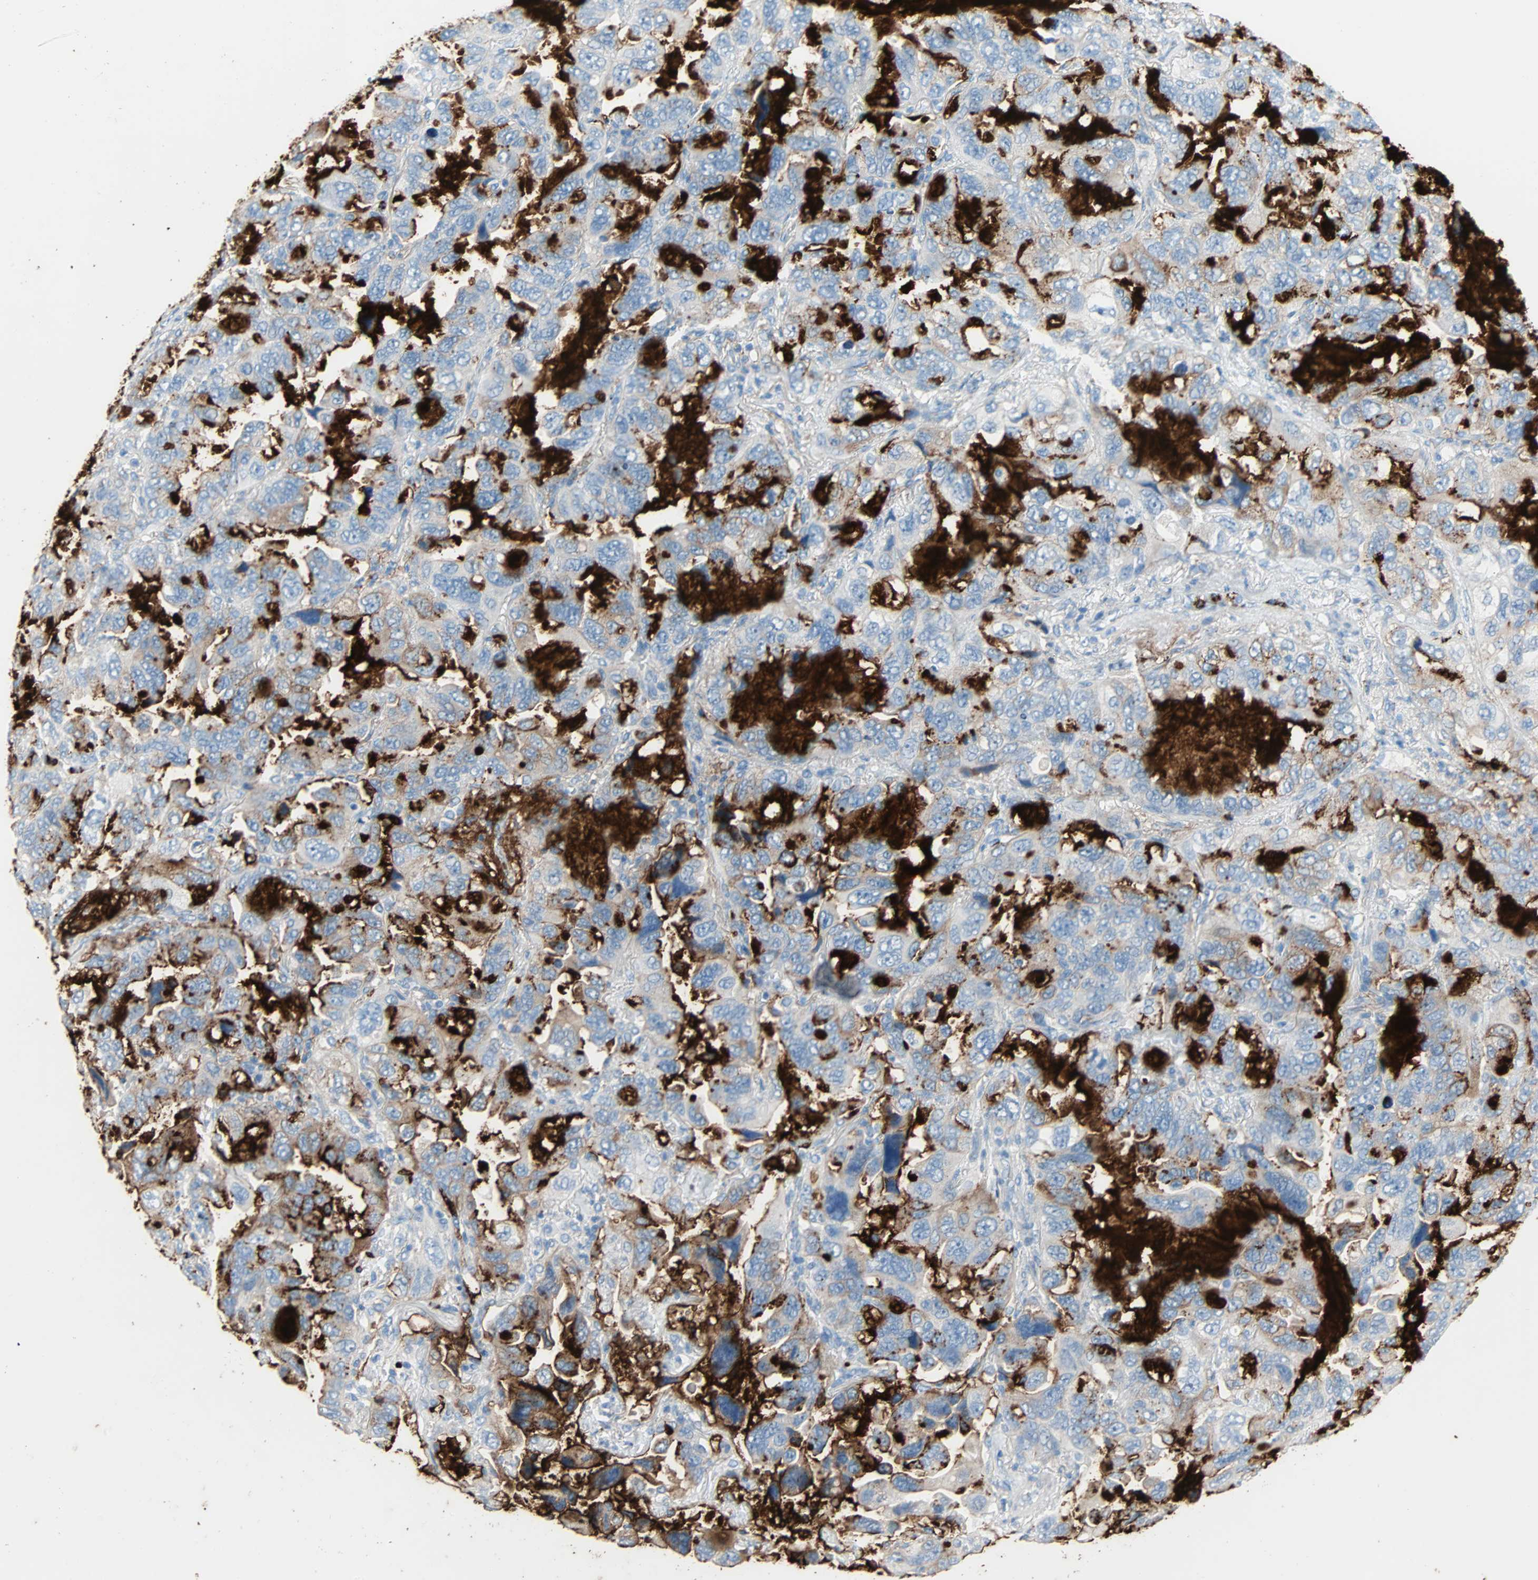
{"staining": {"intensity": "strong", "quantity": "25%-75%", "location": "cytoplasmic/membranous"}, "tissue": "lung cancer", "cell_type": "Tumor cells", "image_type": "cancer", "snomed": [{"axis": "morphology", "description": "Squamous cell carcinoma, NOS"}, {"axis": "topography", "description": "Lung"}], "caption": "The immunohistochemical stain shows strong cytoplasmic/membranous expression in tumor cells of lung cancer (squamous cell carcinoma) tissue.", "gene": "CLEC4A", "patient": {"sex": "female", "age": 73}}